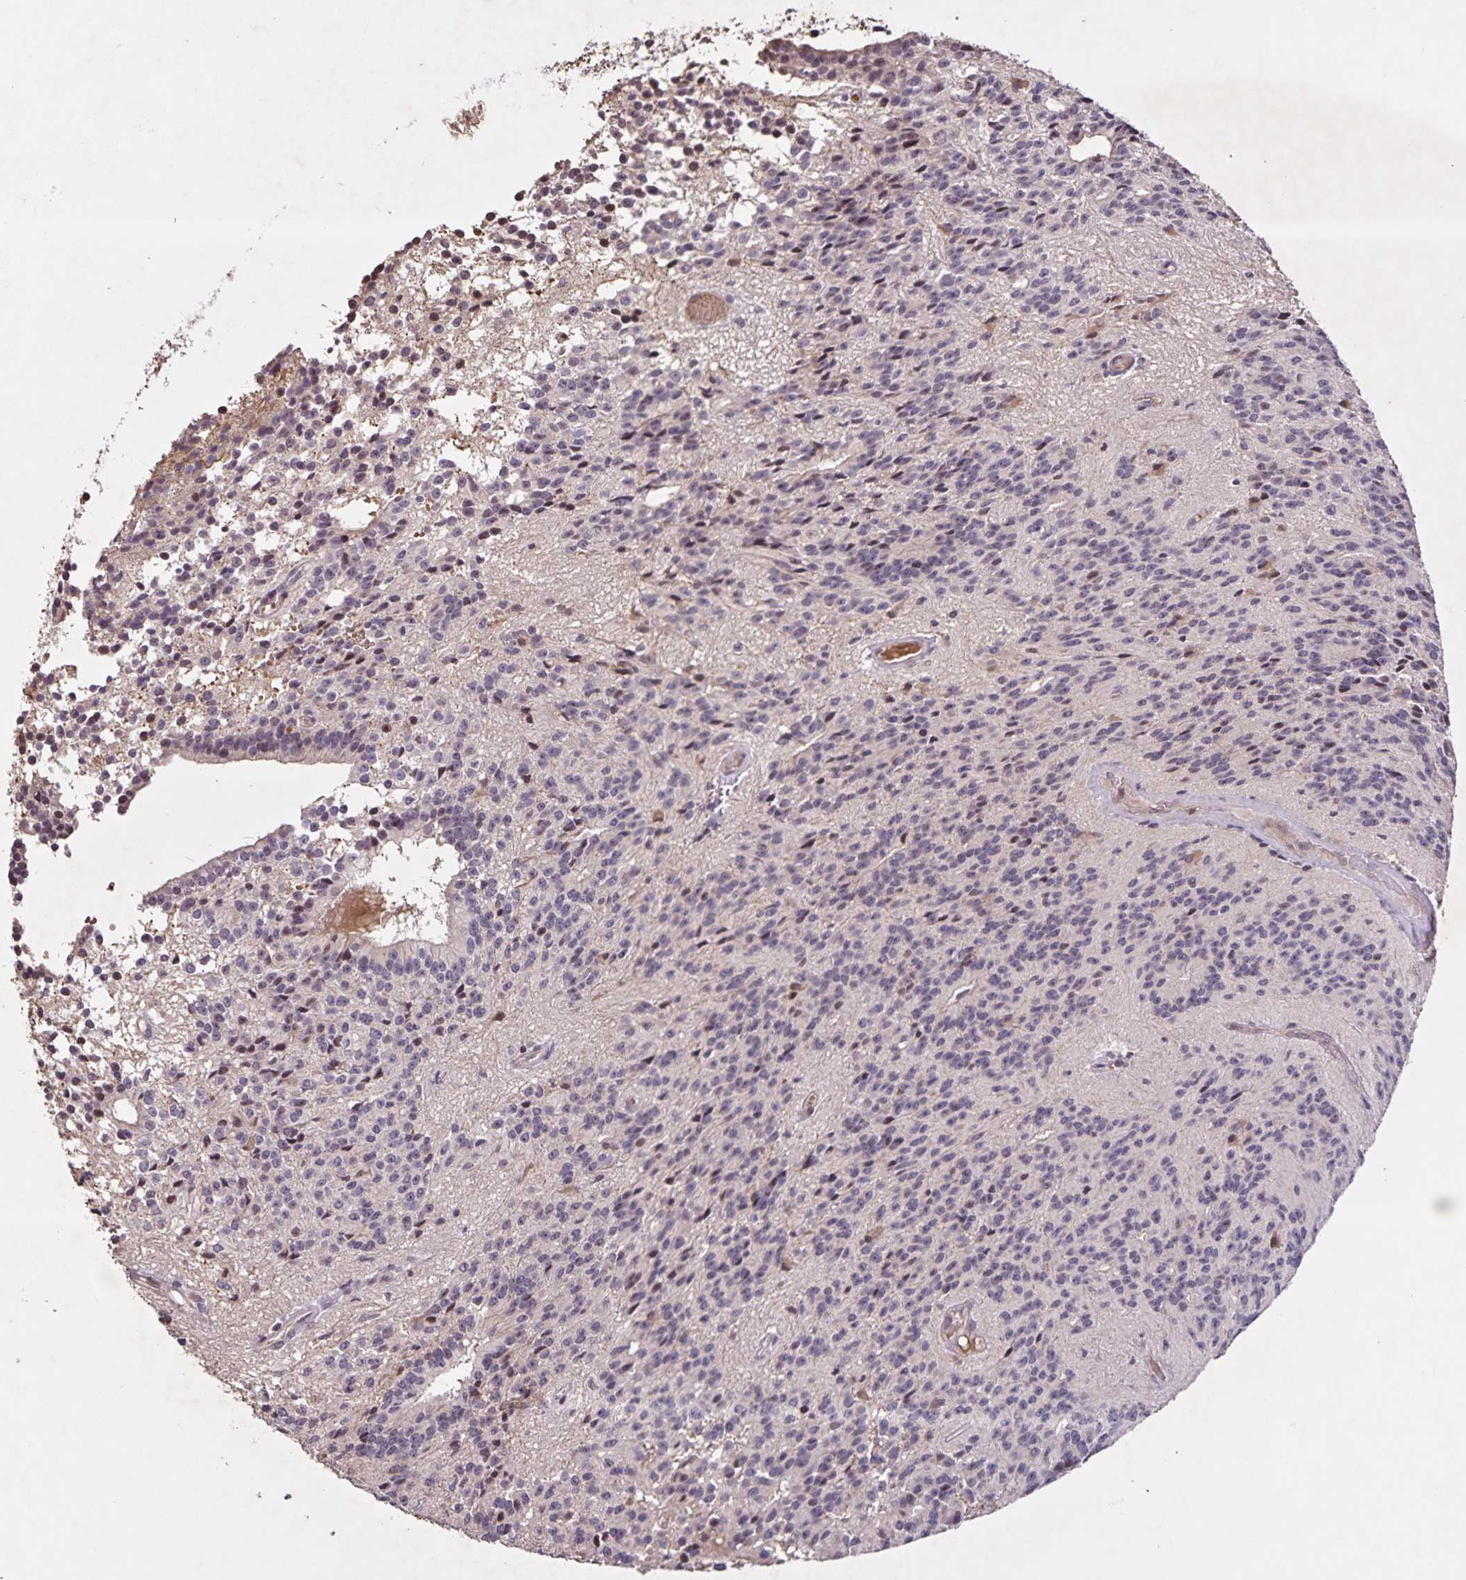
{"staining": {"intensity": "moderate", "quantity": "<25%", "location": "nuclear"}, "tissue": "glioma", "cell_type": "Tumor cells", "image_type": "cancer", "snomed": [{"axis": "morphology", "description": "Glioma, malignant, Low grade"}, {"axis": "topography", "description": "Brain"}], "caption": "Malignant glioma (low-grade) stained with a protein marker shows moderate staining in tumor cells.", "gene": "GDF2", "patient": {"sex": "male", "age": 31}}